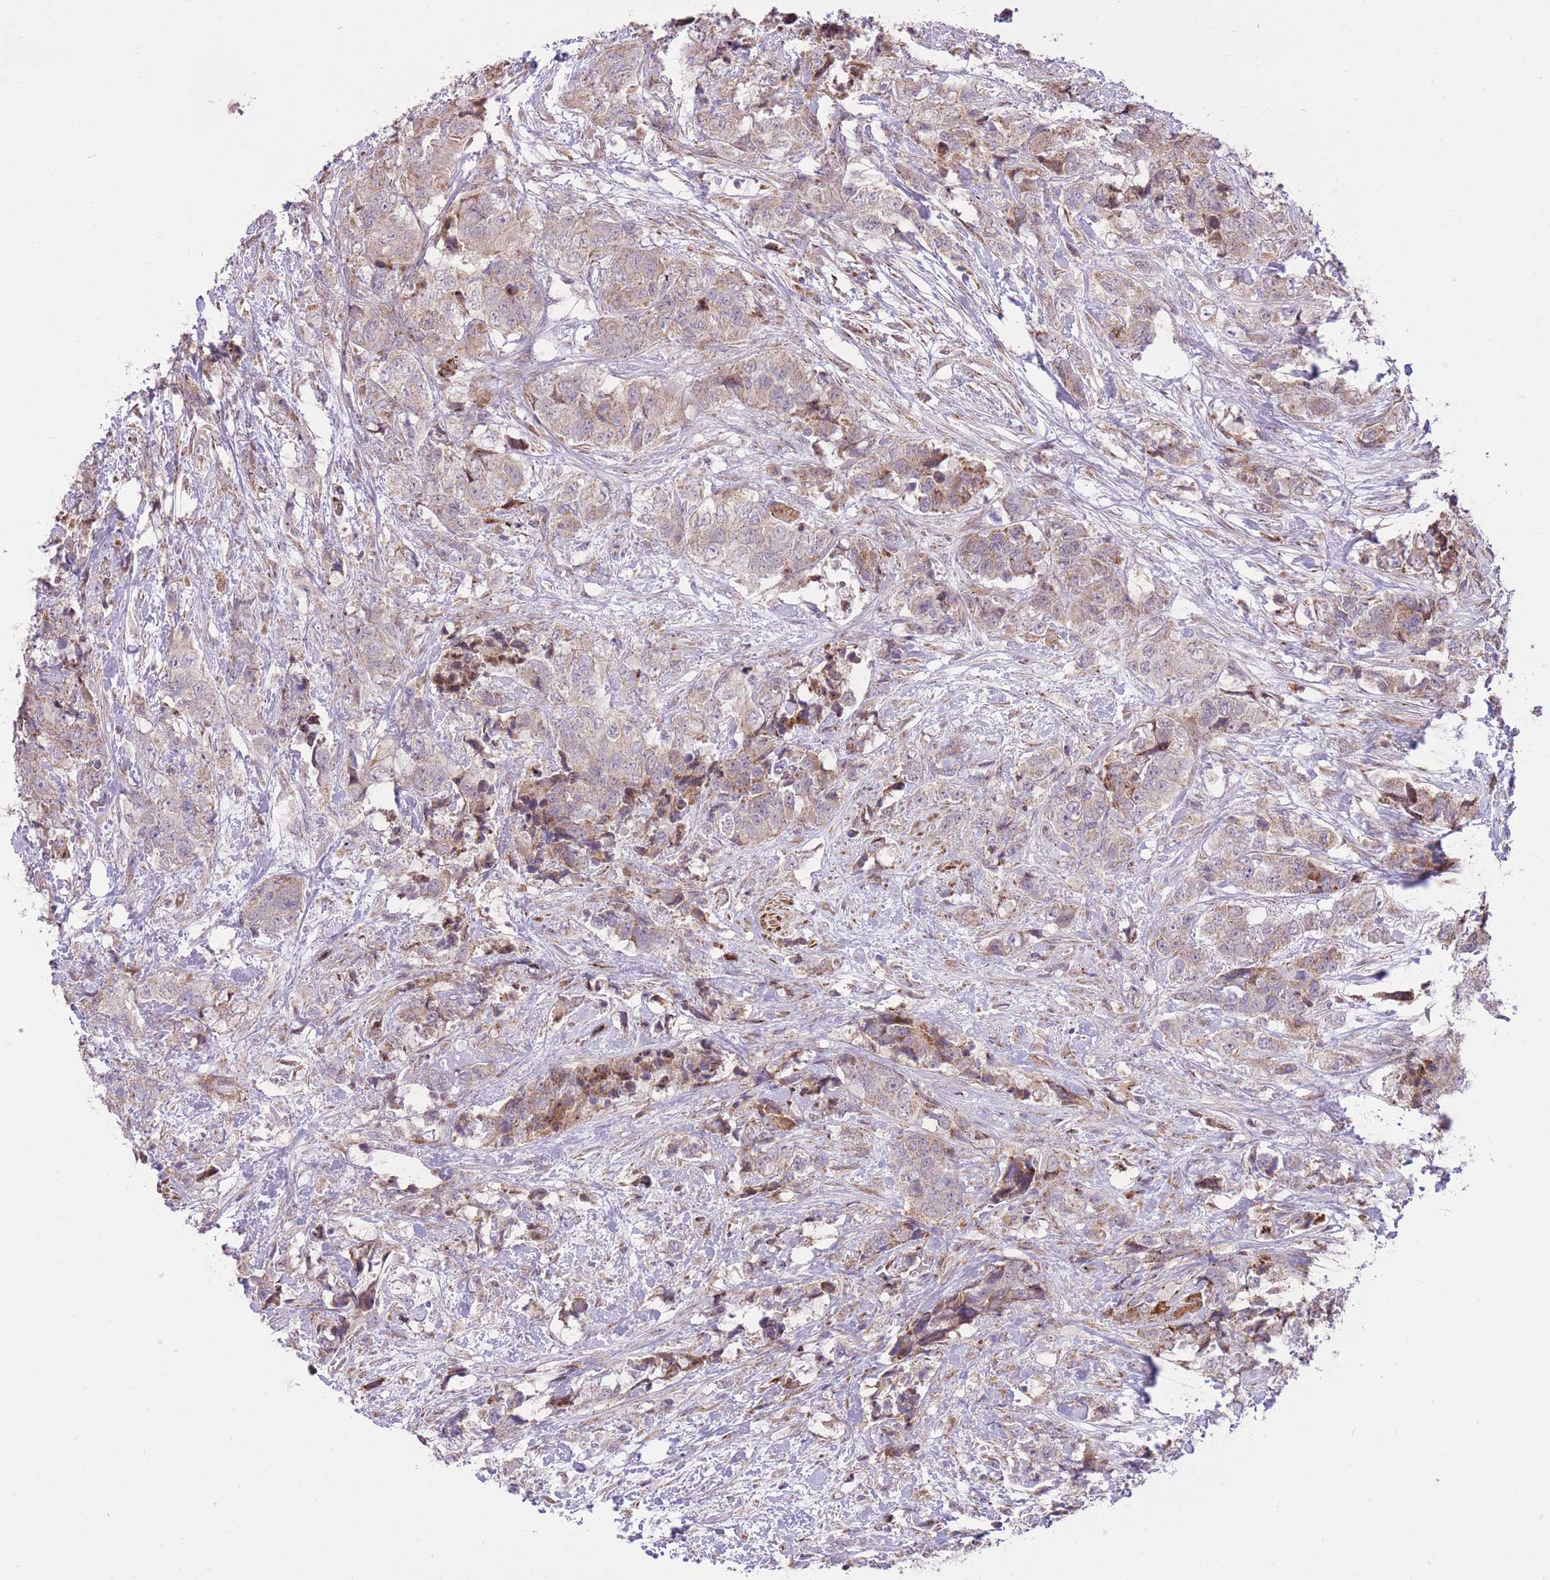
{"staining": {"intensity": "weak", "quantity": "25%-75%", "location": "cytoplasmic/membranous"}, "tissue": "urothelial cancer", "cell_type": "Tumor cells", "image_type": "cancer", "snomed": [{"axis": "morphology", "description": "Urothelial carcinoma, High grade"}, {"axis": "topography", "description": "Urinary bladder"}], "caption": "The photomicrograph exhibits immunohistochemical staining of urothelial cancer. There is weak cytoplasmic/membranous positivity is appreciated in approximately 25%-75% of tumor cells.", "gene": "SLC4A4", "patient": {"sex": "female", "age": 78}}